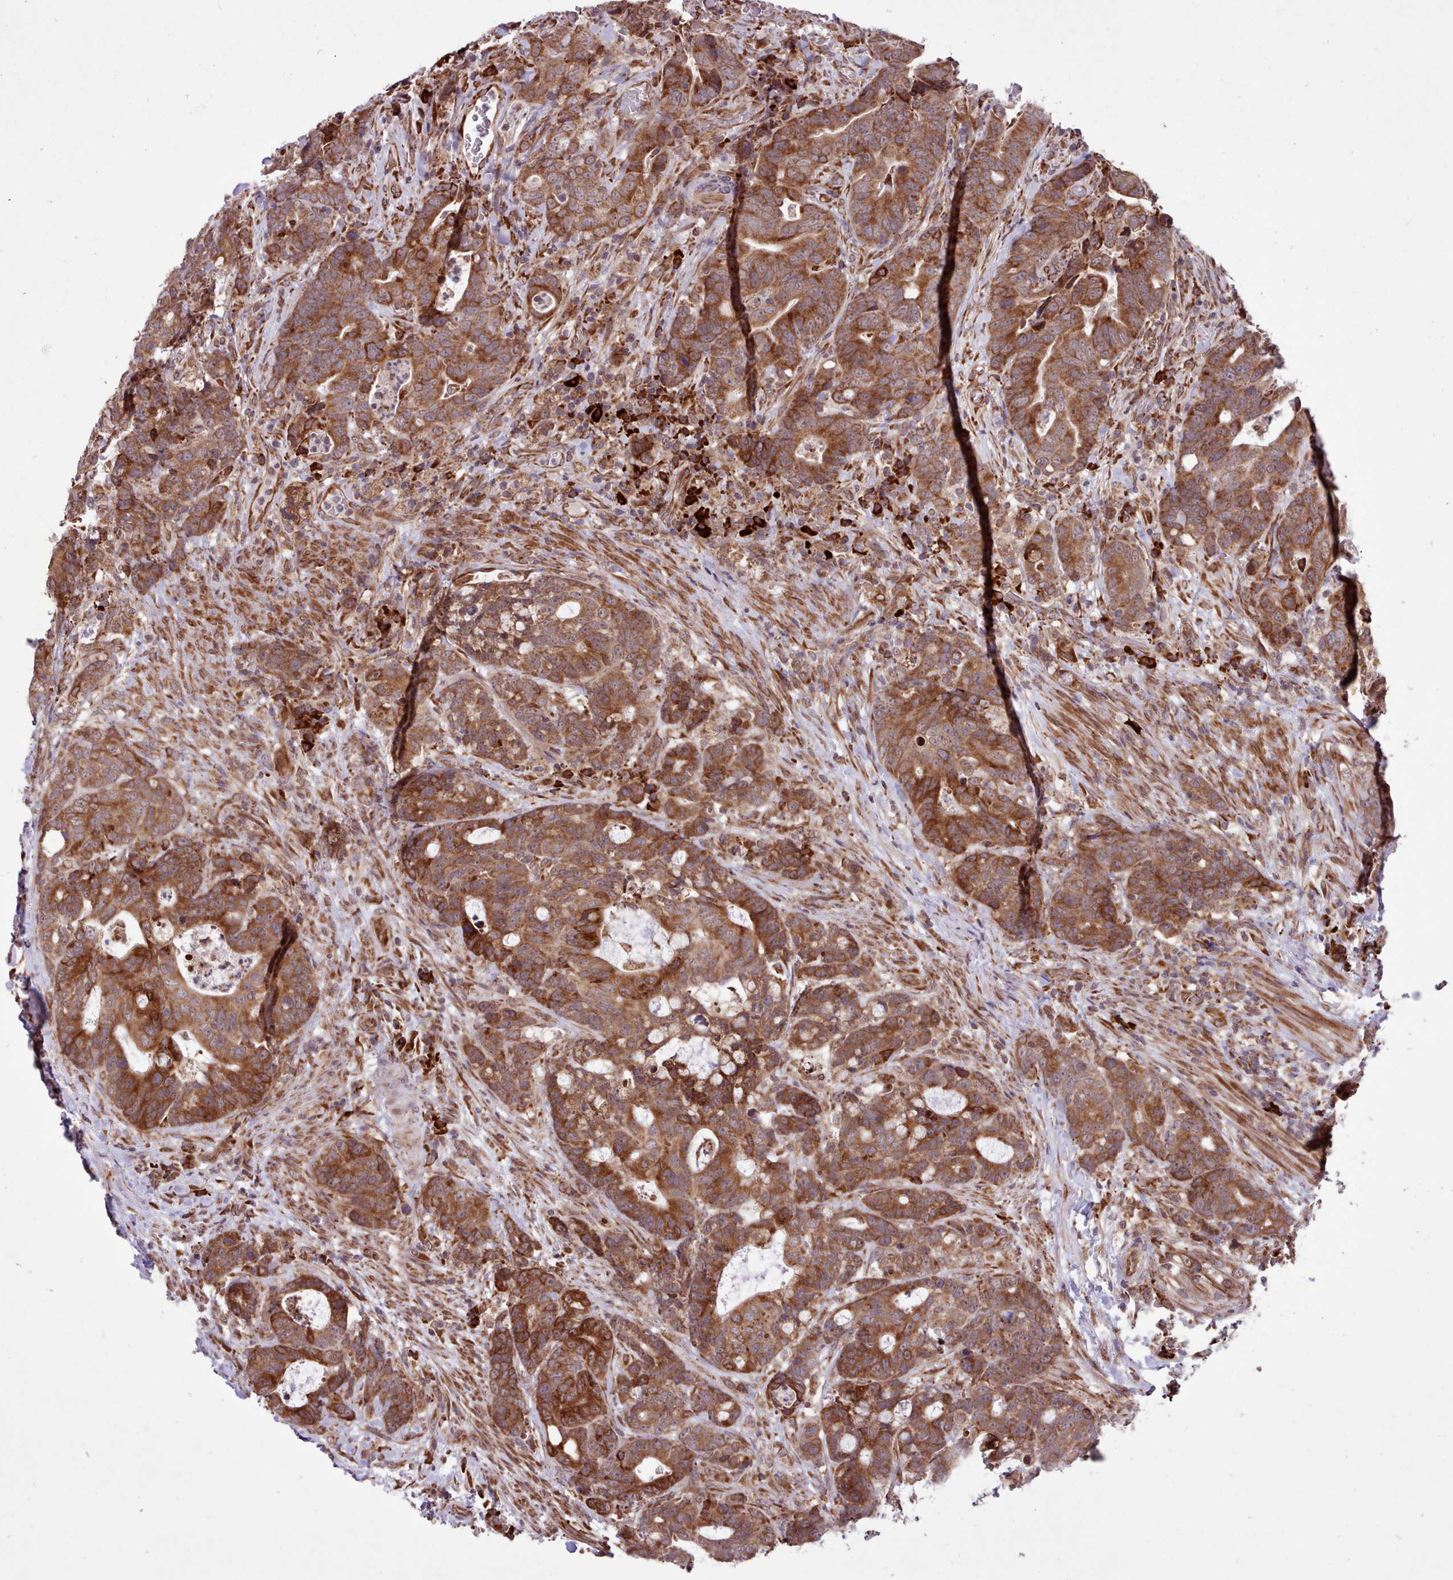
{"staining": {"intensity": "strong", "quantity": ">75%", "location": "cytoplasmic/membranous"}, "tissue": "colorectal cancer", "cell_type": "Tumor cells", "image_type": "cancer", "snomed": [{"axis": "morphology", "description": "Adenocarcinoma, NOS"}, {"axis": "topography", "description": "Colon"}], "caption": "There is high levels of strong cytoplasmic/membranous expression in tumor cells of colorectal adenocarcinoma, as demonstrated by immunohistochemical staining (brown color).", "gene": "TTLL3", "patient": {"sex": "female", "age": 82}}